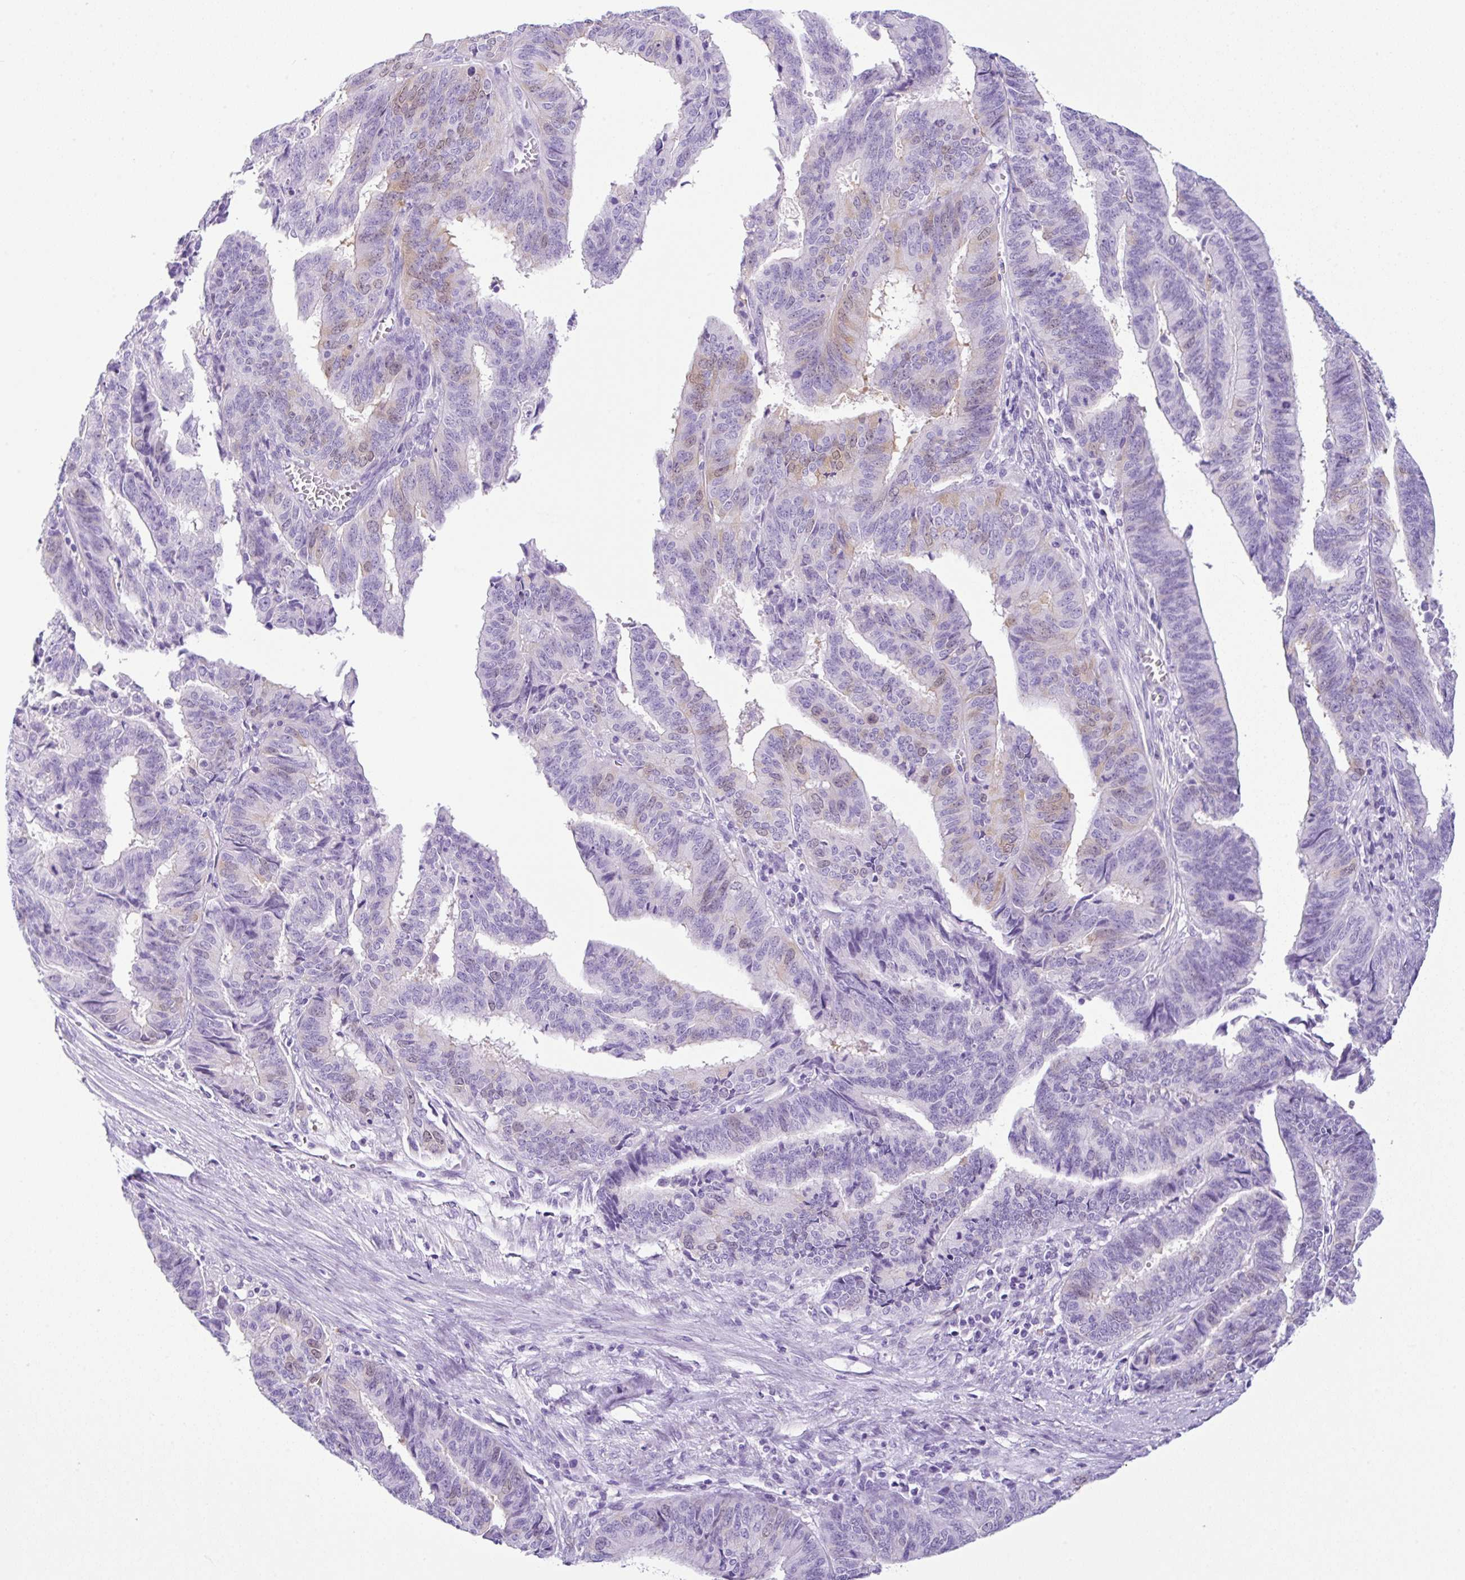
{"staining": {"intensity": "negative", "quantity": "none", "location": "none"}, "tissue": "endometrial cancer", "cell_type": "Tumor cells", "image_type": "cancer", "snomed": [{"axis": "morphology", "description": "Adenocarcinoma, NOS"}, {"axis": "topography", "description": "Endometrium"}], "caption": "High magnification brightfield microscopy of endometrial cancer stained with DAB (3,3'-diaminobenzidine) (brown) and counterstained with hematoxylin (blue): tumor cells show no significant expression.", "gene": "RRM2", "patient": {"sex": "female", "age": 65}}